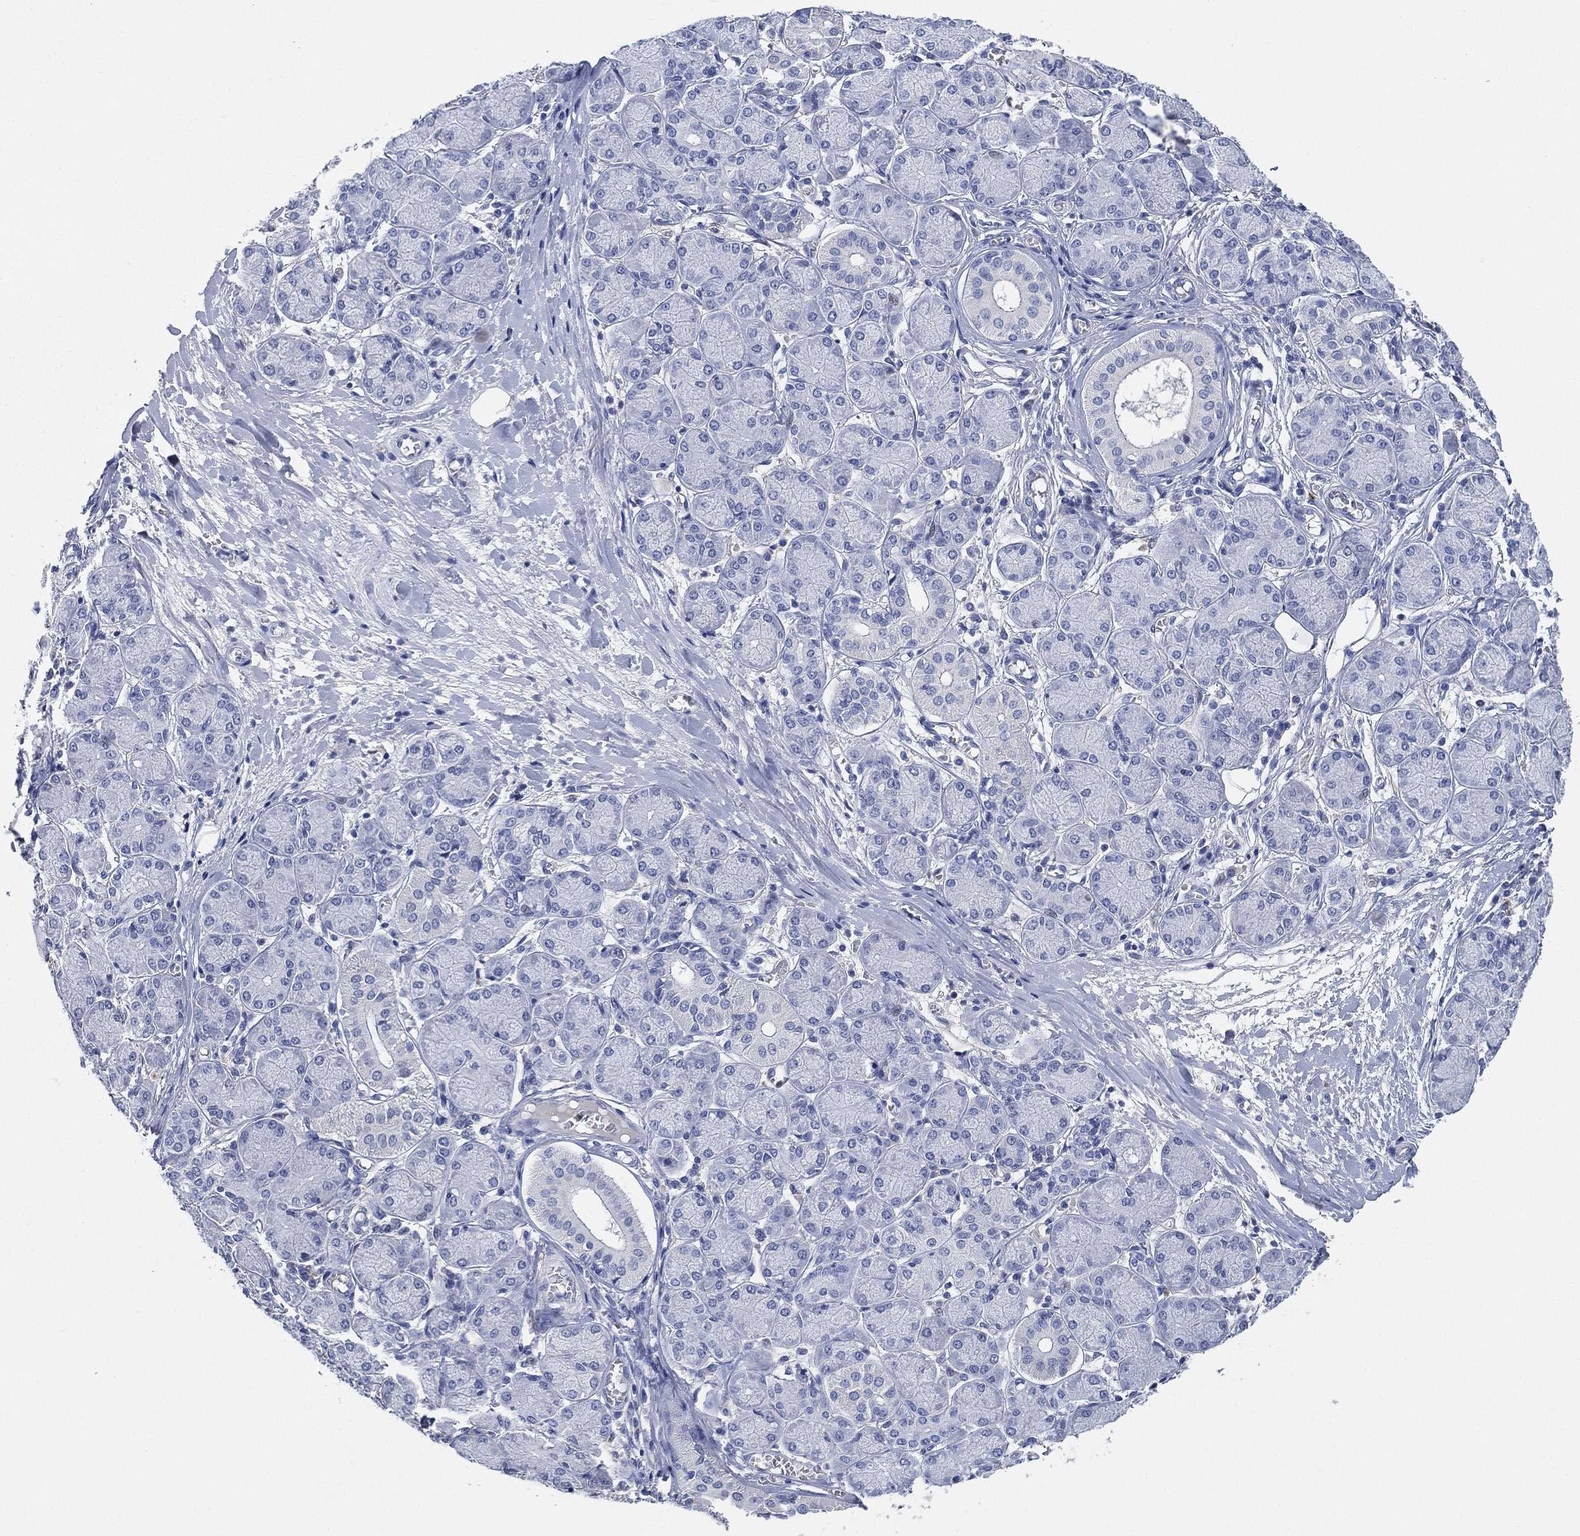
{"staining": {"intensity": "negative", "quantity": "none", "location": "none"}, "tissue": "salivary gland", "cell_type": "Glandular cells", "image_type": "normal", "snomed": [{"axis": "morphology", "description": "Normal tissue, NOS"}, {"axis": "topography", "description": "Salivary gland"}, {"axis": "topography", "description": "Peripheral nerve tissue"}], "caption": "This image is of benign salivary gland stained with immunohistochemistry to label a protein in brown with the nuclei are counter-stained blue. There is no positivity in glandular cells.", "gene": "NTRK1", "patient": {"sex": "female", "age": 24}}